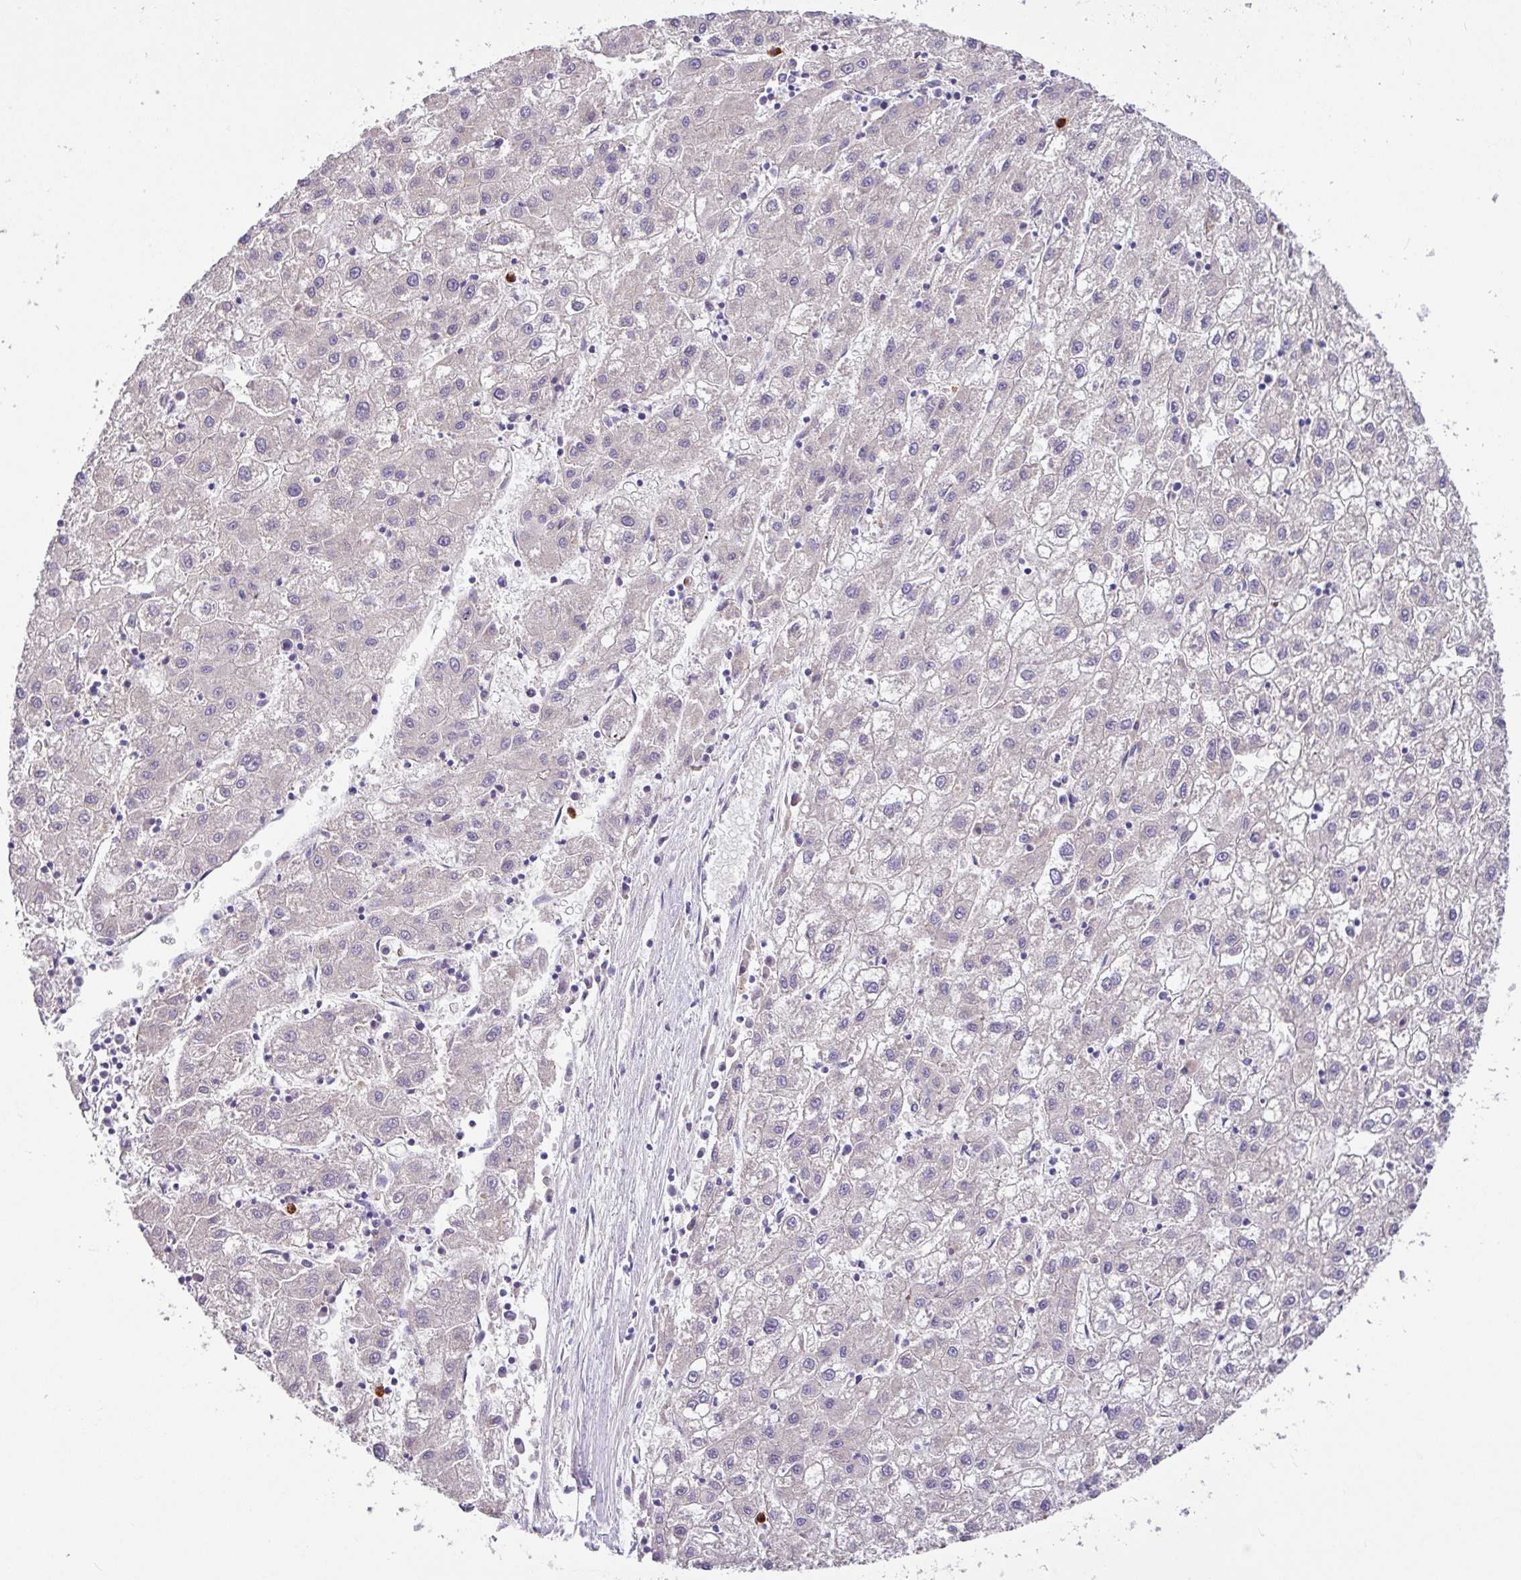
{"staining": {"intensity": "negative", "quantity": "none", "location": "none"}, "tissue": "liver cancer", "cell_type": "Tumor cells", "image_type": "cancer", "snomed": [{"axis": "morphology", "description": "Carcinoma, Hepatocellular, NOS"}, {"axis": "topography", "description": "Liver"}], "caption": "The histopathology image displays no staining of tumor cells in liver hepatocellular carcinoma.", "gene": "CRISP3", "patient": {"sex": "male", "age": 72}}